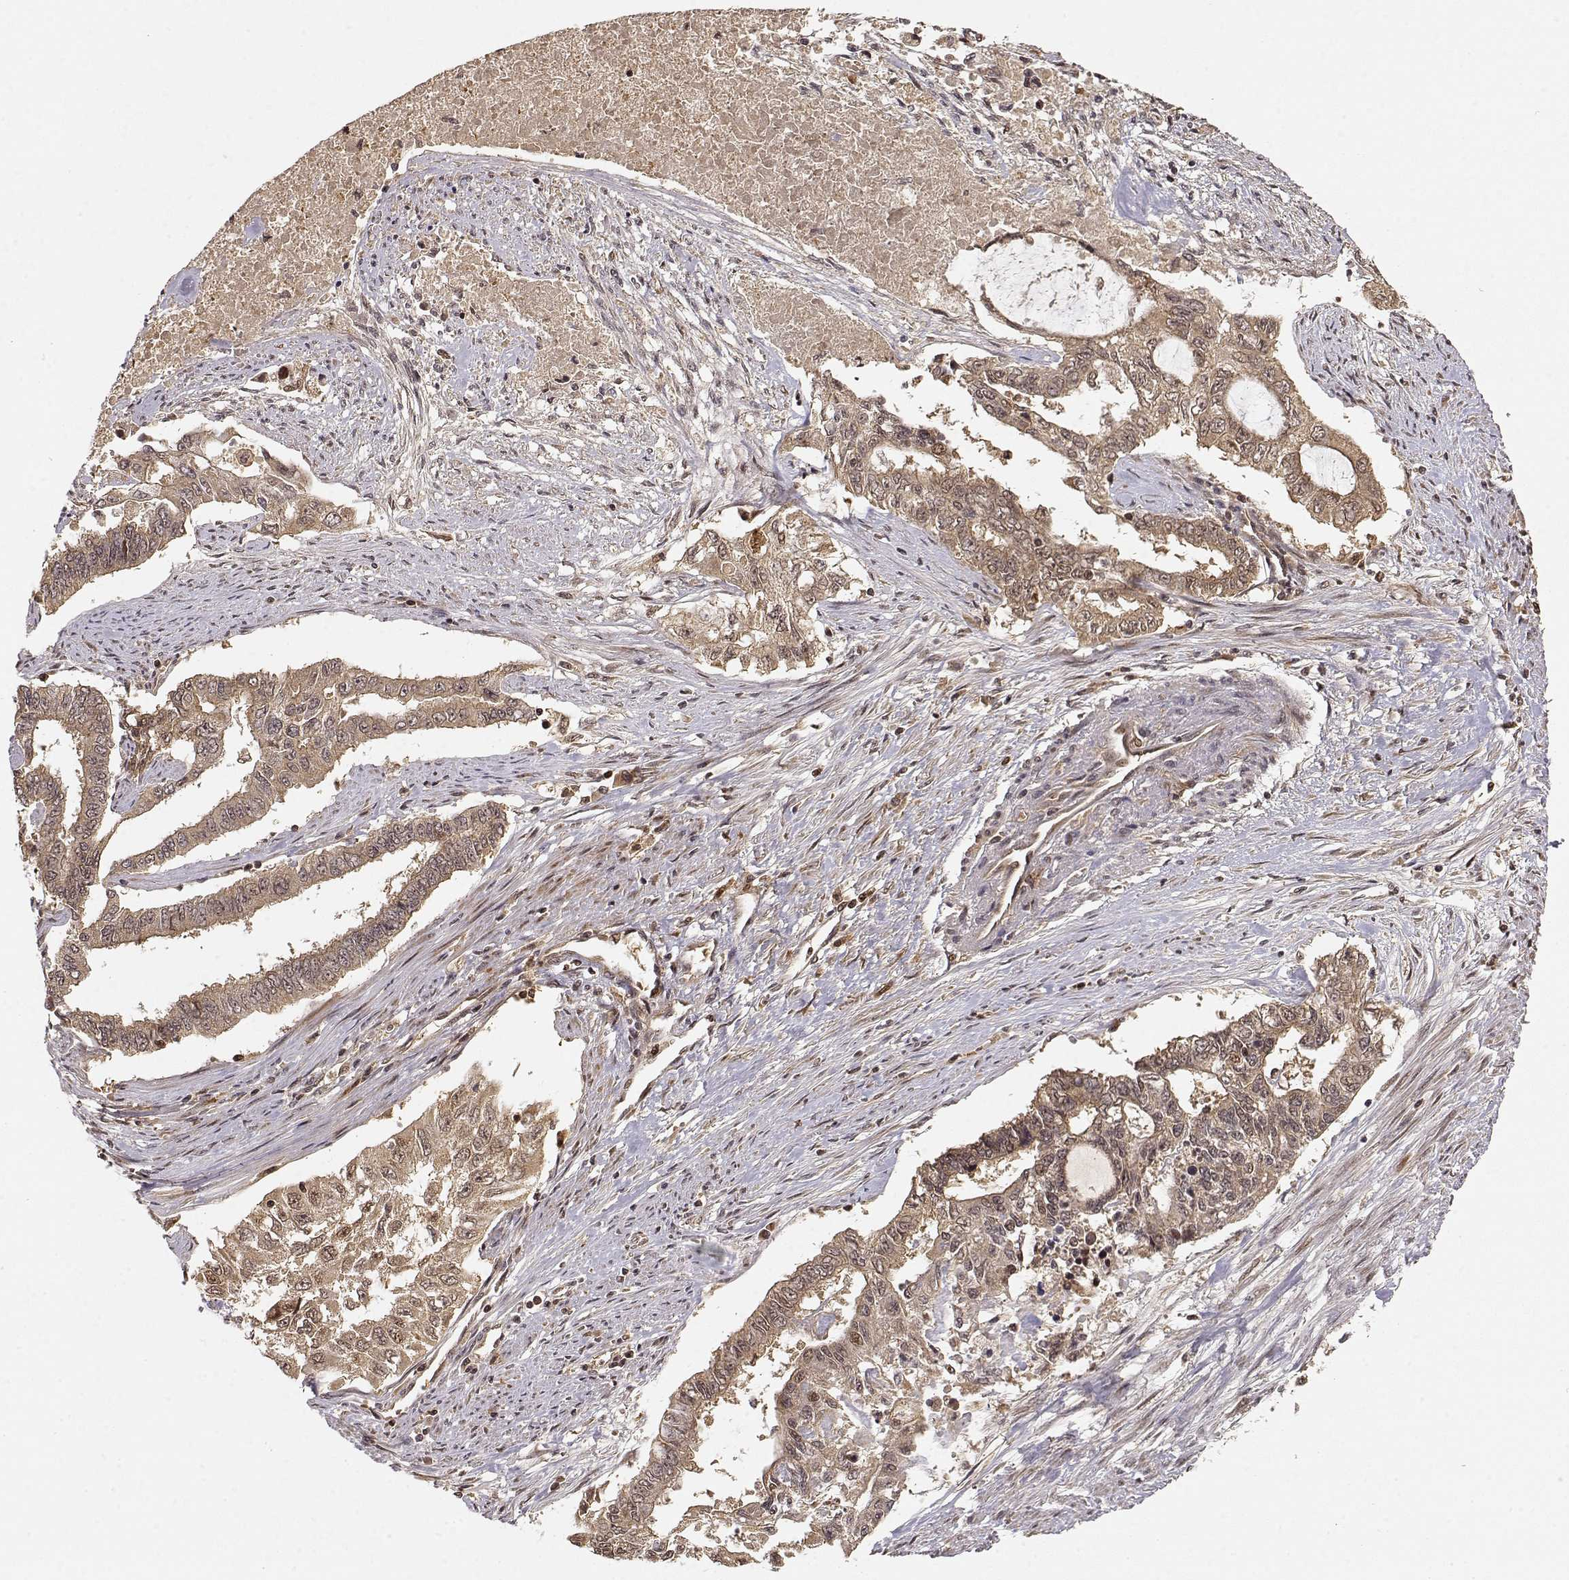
{"staining": {"intensity": "weak", "quantity": ">75%", "location": "cytoplasmic/membranous"}, "tissue": "endometrial cancer", "cell_type": "Tumor cells", "image_type": "cancer", "snomed": [{"axis": "morphology", "description": "Adenocarcinoma, NOS"}, {"axis": "topography", "description": "Uterus"}], "caption": "Immunohistochemical staining of endometrial cancer (adenocarcinoma) displays low levels of weak cytoplasmic/membranous protein staining in about >75% of tumor cells.", "gene": "MAEA", "patient": {"sex": "female", "age": 59}}